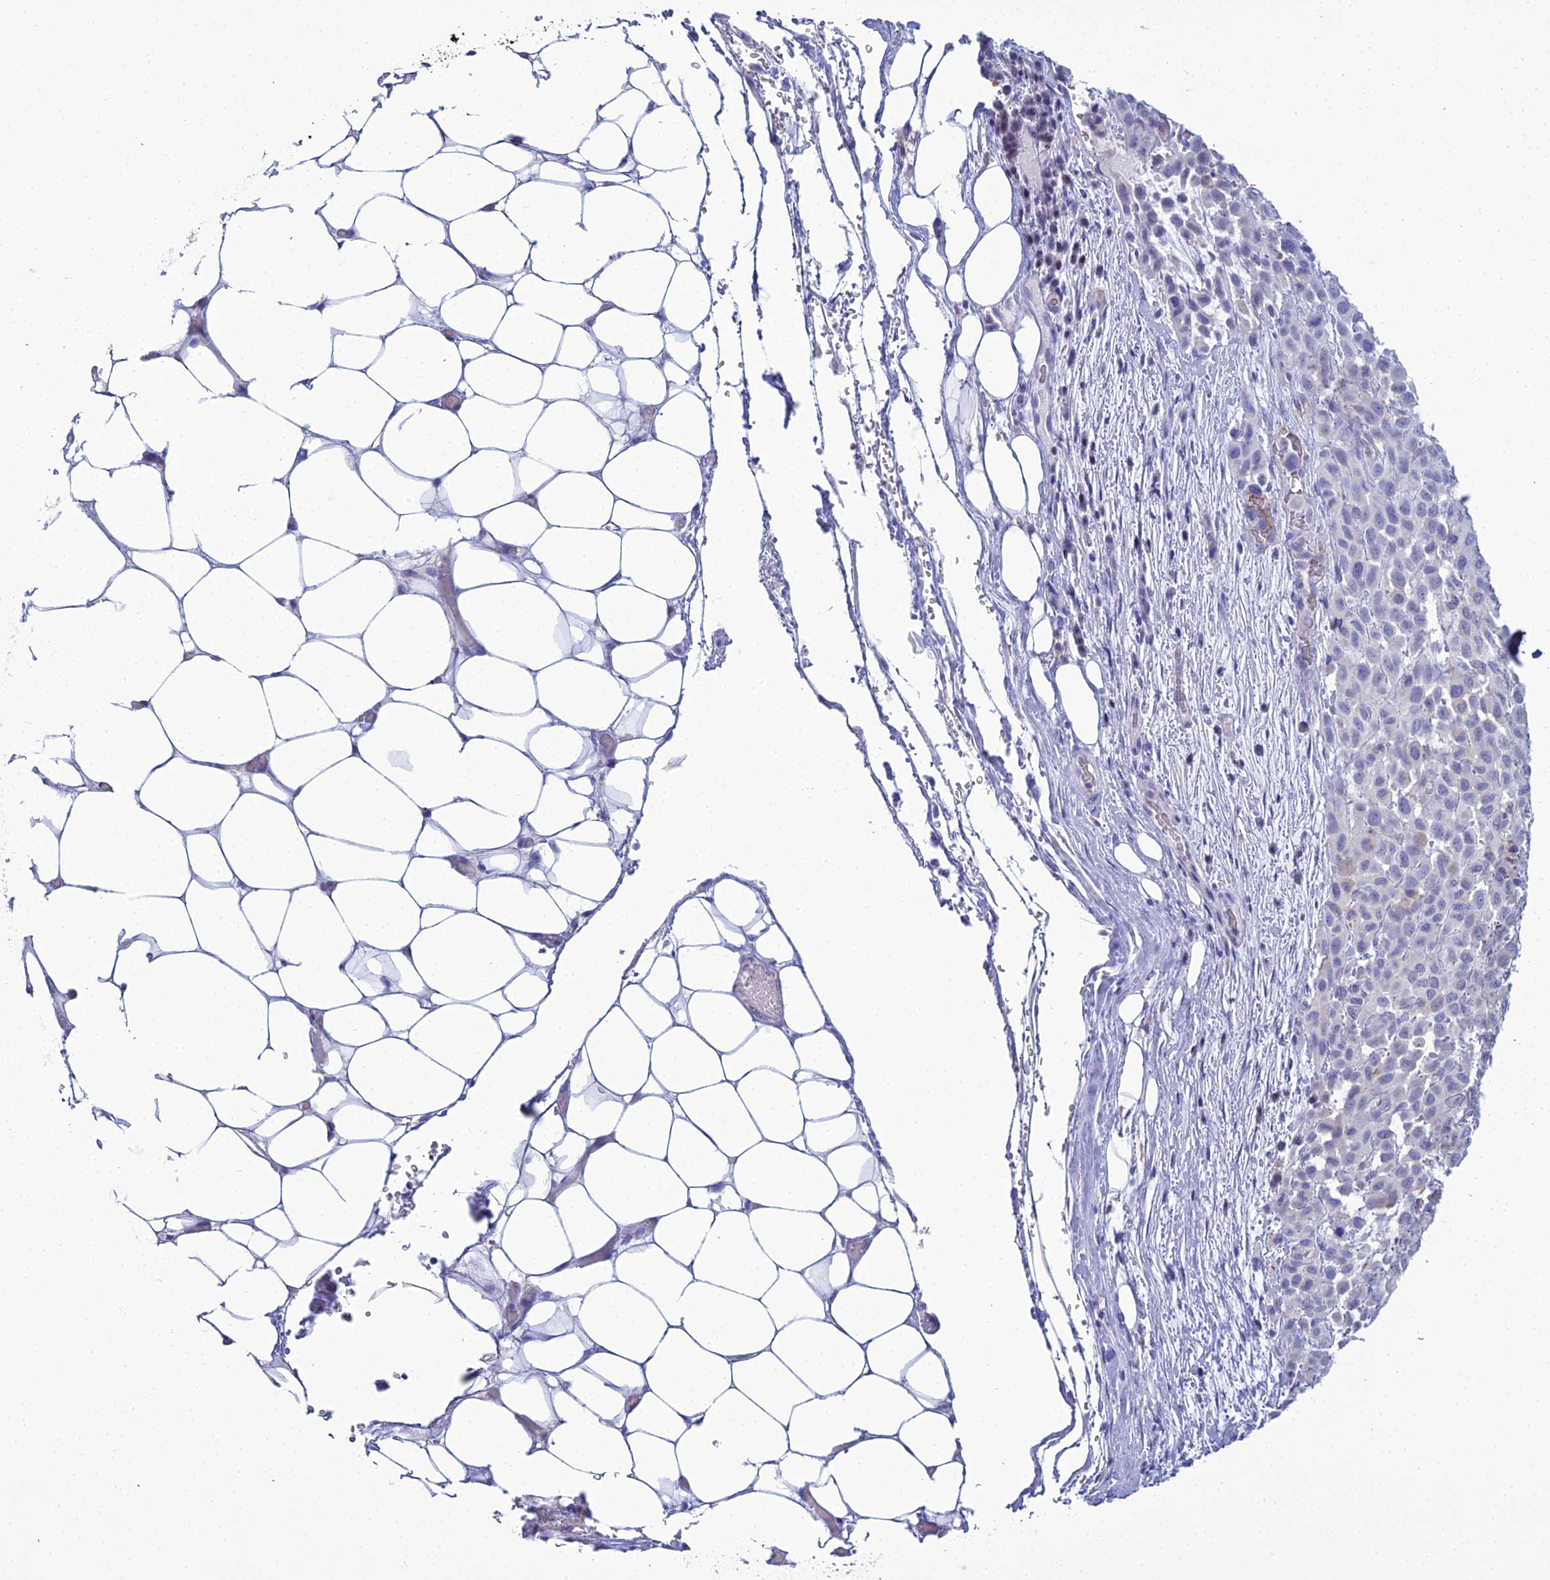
{"staining": {"intensity": "negative", "quantity": "none", "location": "none"}, "tissue": "melanoma", "cell_type": "Tumor cells", "image_type": "cancer", "snomed": [{"axis": "morphology", "description": "Malignant melanoma, Metastatic site"}, {"axis": "topography", "description": "Skin"}], "caption": "Immunohistochemical staining of human melanoma shows no significant positivity in tumor cells.", "gene": "ACE", "patient": {"sex": "female", "age": 81}}